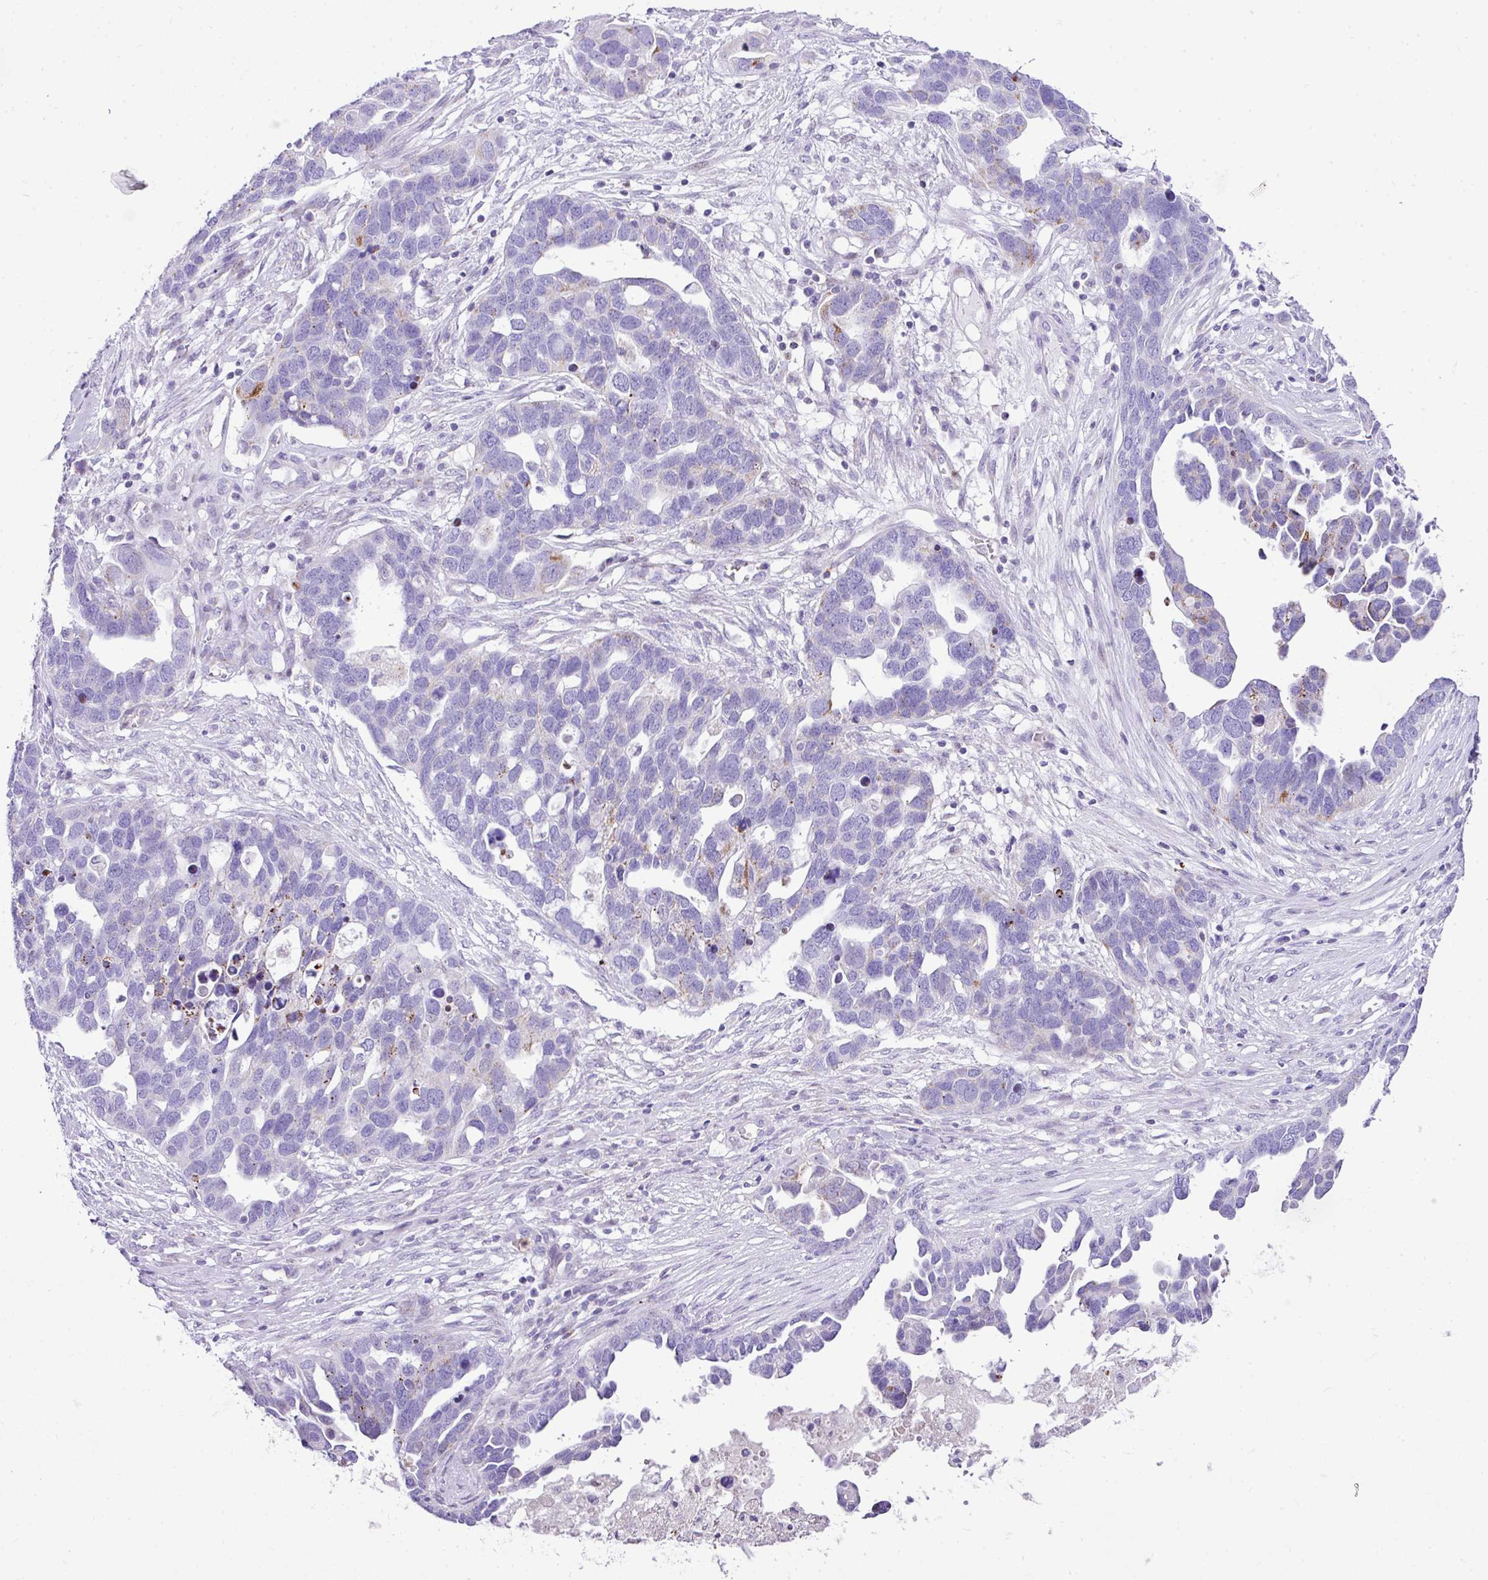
{"staining": {"intensity": "weak", "quantity": "<25%", "location": "cytoplasmic/membranous"}, "tissue": "ovarian cancer", "cell_type": "Tumor cells", "image_type": "cancer", "snomed": [{"axis": "morphology", "description": "Cystadenocarcinoma, serous, NOS"}, {"axis": "topography", "description": "Ovary"}], "caption": "Tumor cells are negative for protein expression in human ovarian cancer (serous cystadenocarcinoma). (DAB (3,3'-diaminobenzidine) immunohistochemistry (IHC) visualized using brightfield microscopy, high magnification).", "gene": "RCAN2", "patient": {"sex": "female", "age": 54}}